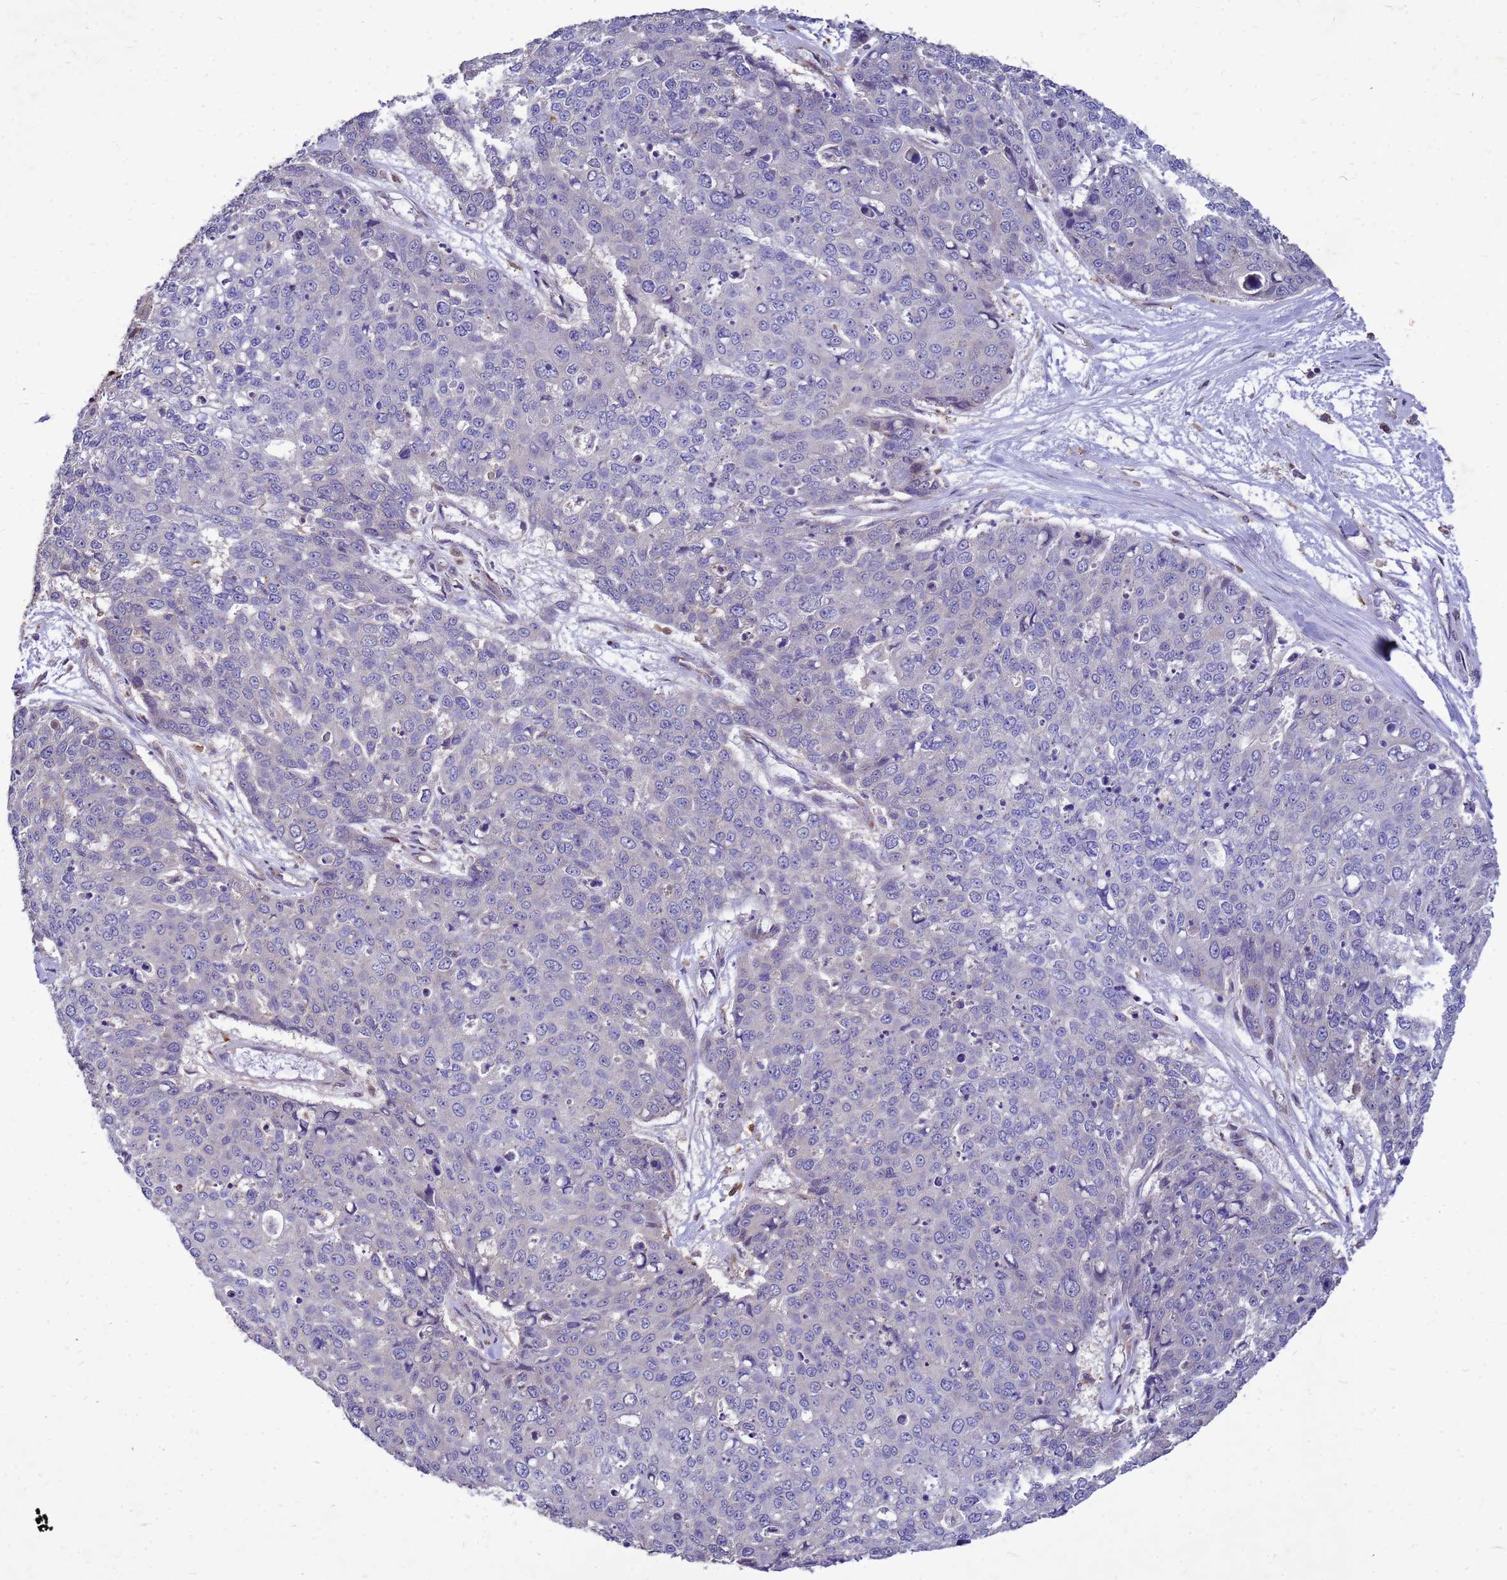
{"staining": {"intensity": "negative", "quantity": "none", "location": "none"}, "tissue": "skin cancer", "cell_type": "Tumor cells", "image_type": "cancer", "snomed": [{"axis": "morphology", "description": "Squamous cell carcinoma, NOS"}, {"axis": "topography", "description": "Skin"}], "caption": "Tumor cells are negative for protein expression in human skin cancer. Nuclei are stained in blue.", "gene": "RNF215", "patient": {"sex": "male", "age": 71}}